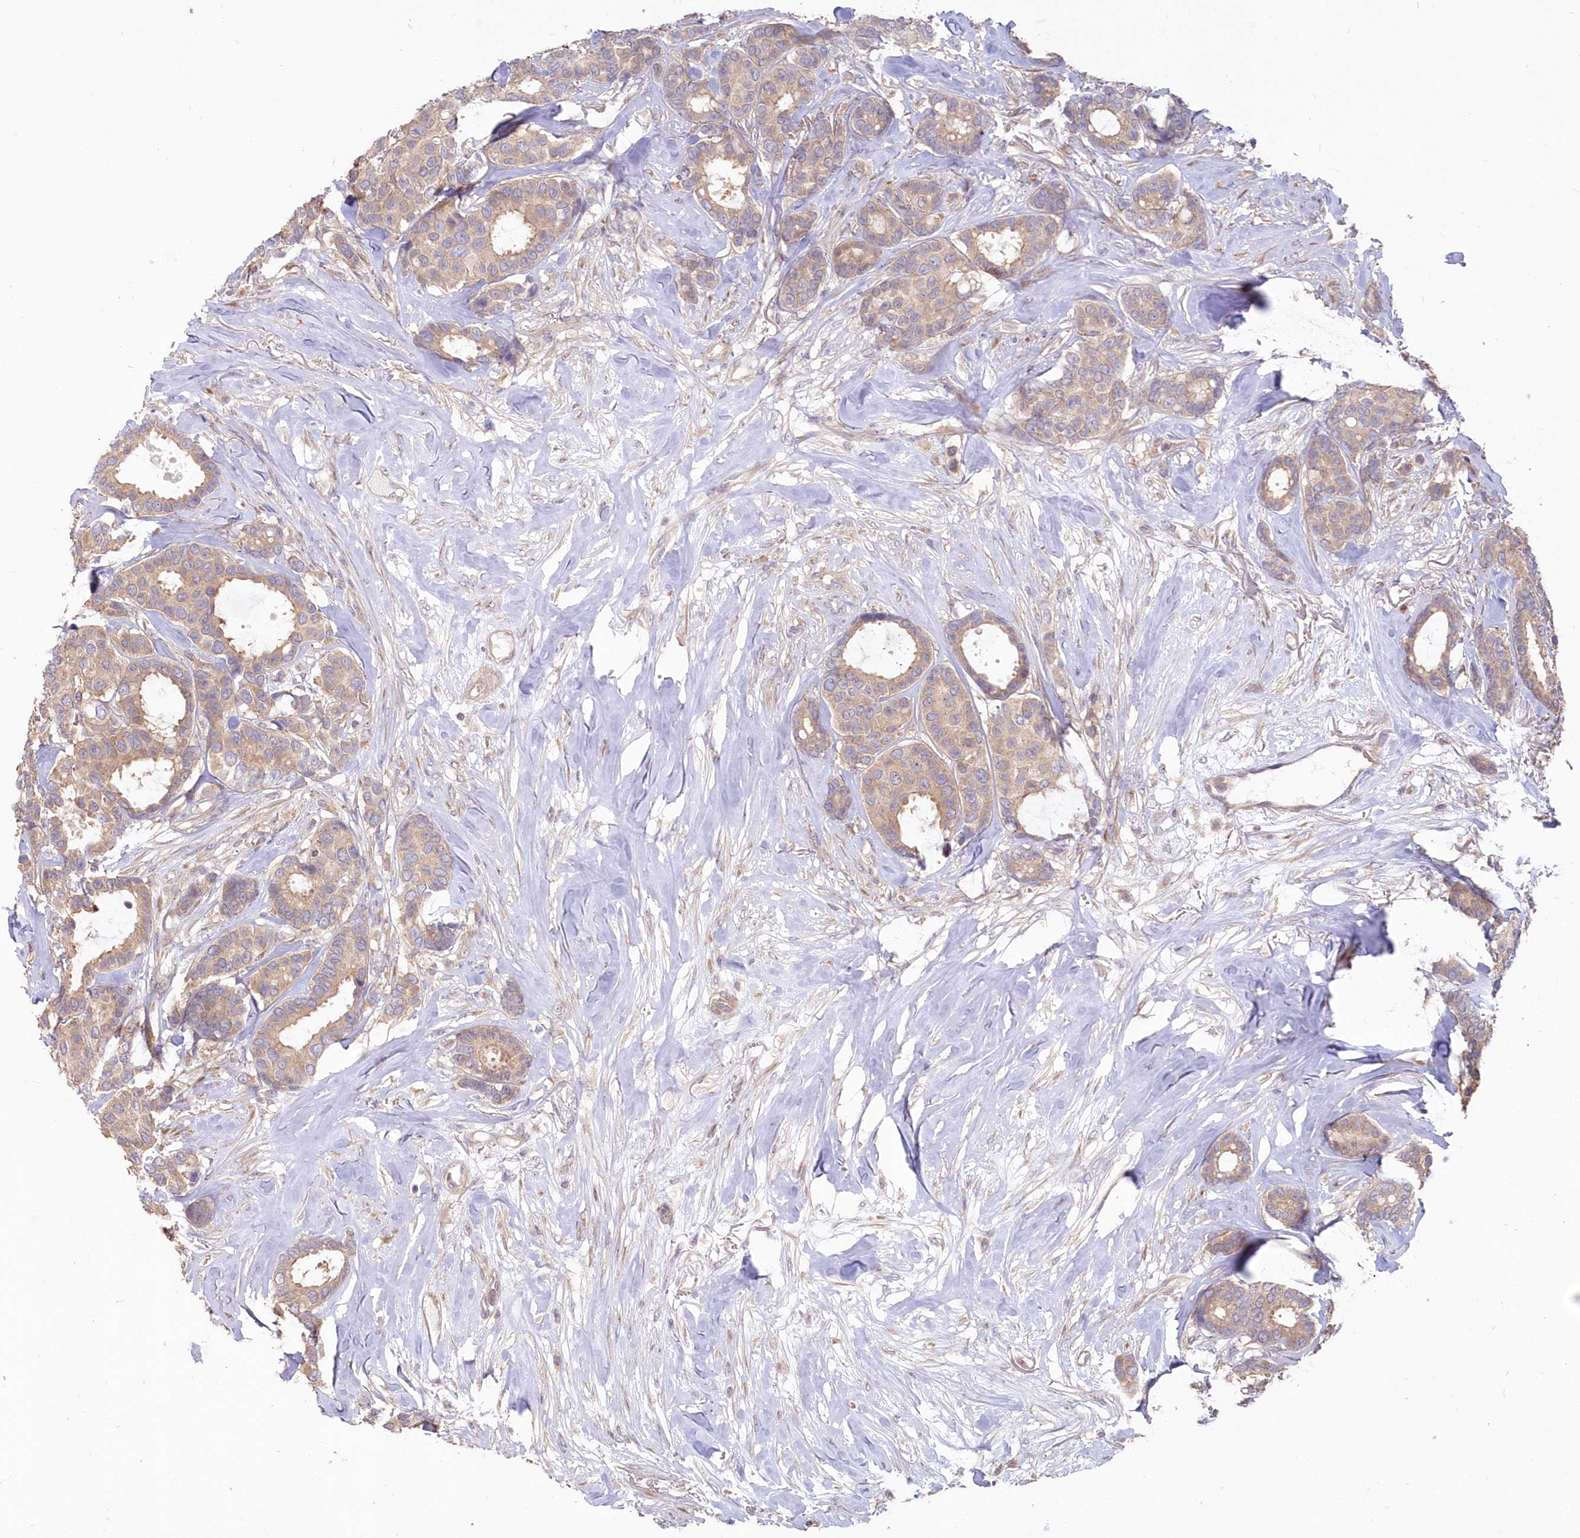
{"staining": {"intensity": "weak", "quantity": ">75%", "location": "cytoplasmic/membranous"}, "tissue": "breast cancer", "cell_type": "Tumor cells", "image_type": "cancer", "snomed": [{"axis": "morphology", "description": "Duct carcinoma"}, {"axis": "topography", "description": "Breast"}], "caption": "Breast cancer stained for a protein reveals weak cytoplasmic/membranous positivity in tumor cells.", "gene": "TBCA", "patient": {"sex": "female", "age": 87}}